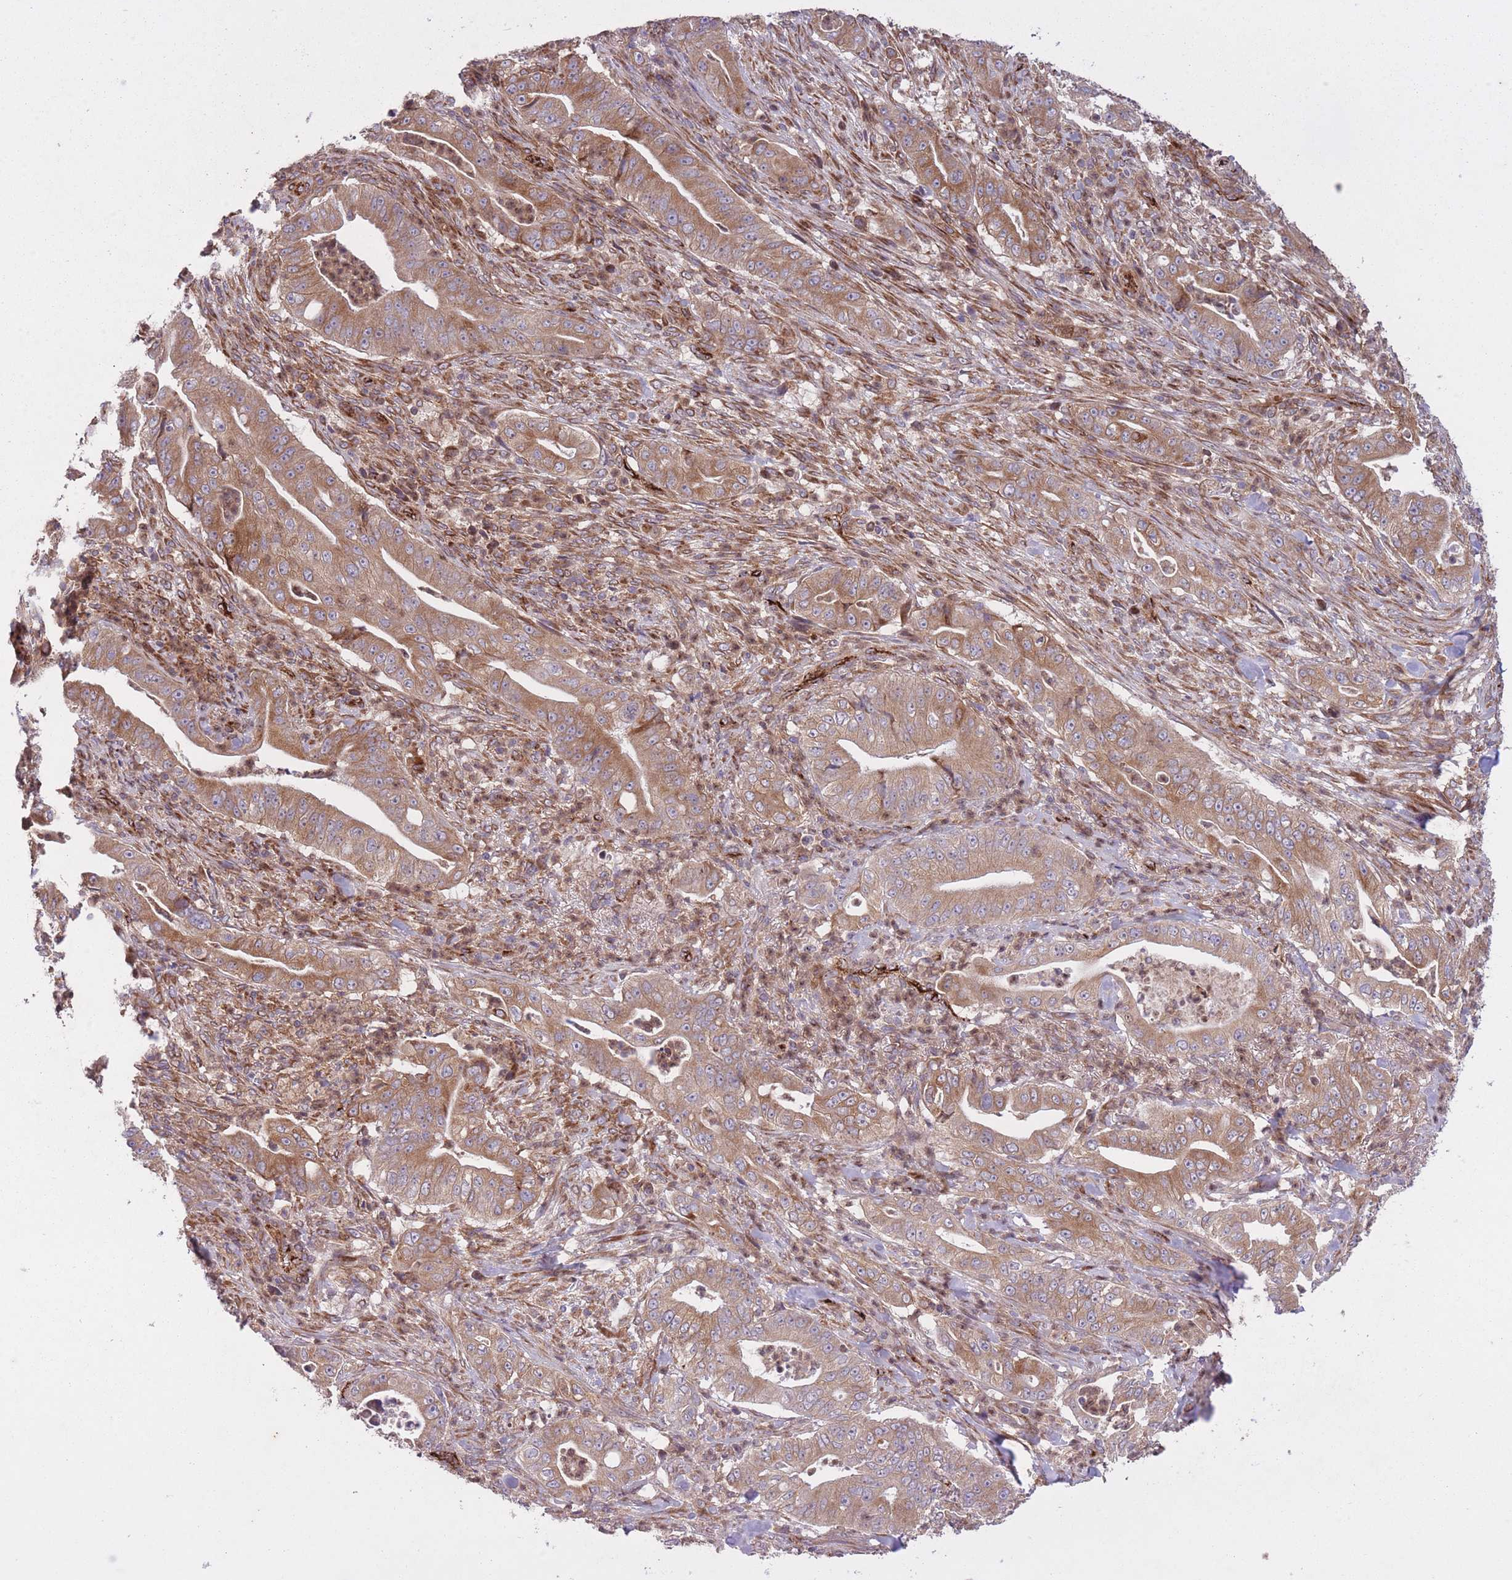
{"staining": {"intensity": "moderate", "quantity": ">75%", "location": "cytoplasmic/membranous"}, "tissue": "pancreatic cancer", "cell_type": "Tumor cells", "image_type": "cancer", "snomed": [{"axis": "morphology", "description": "Adenocarcinoma, NOS"}, {"axis": "topography", "description": "Pancreas"}], "caption": "Moderate cytoplasmic/membranous positivity is appreciated in about >75% of tumor cells in pancreatic adenocarcinoma.", "gene": "CISH", "patient": {"sex": "male", "age": 71}}